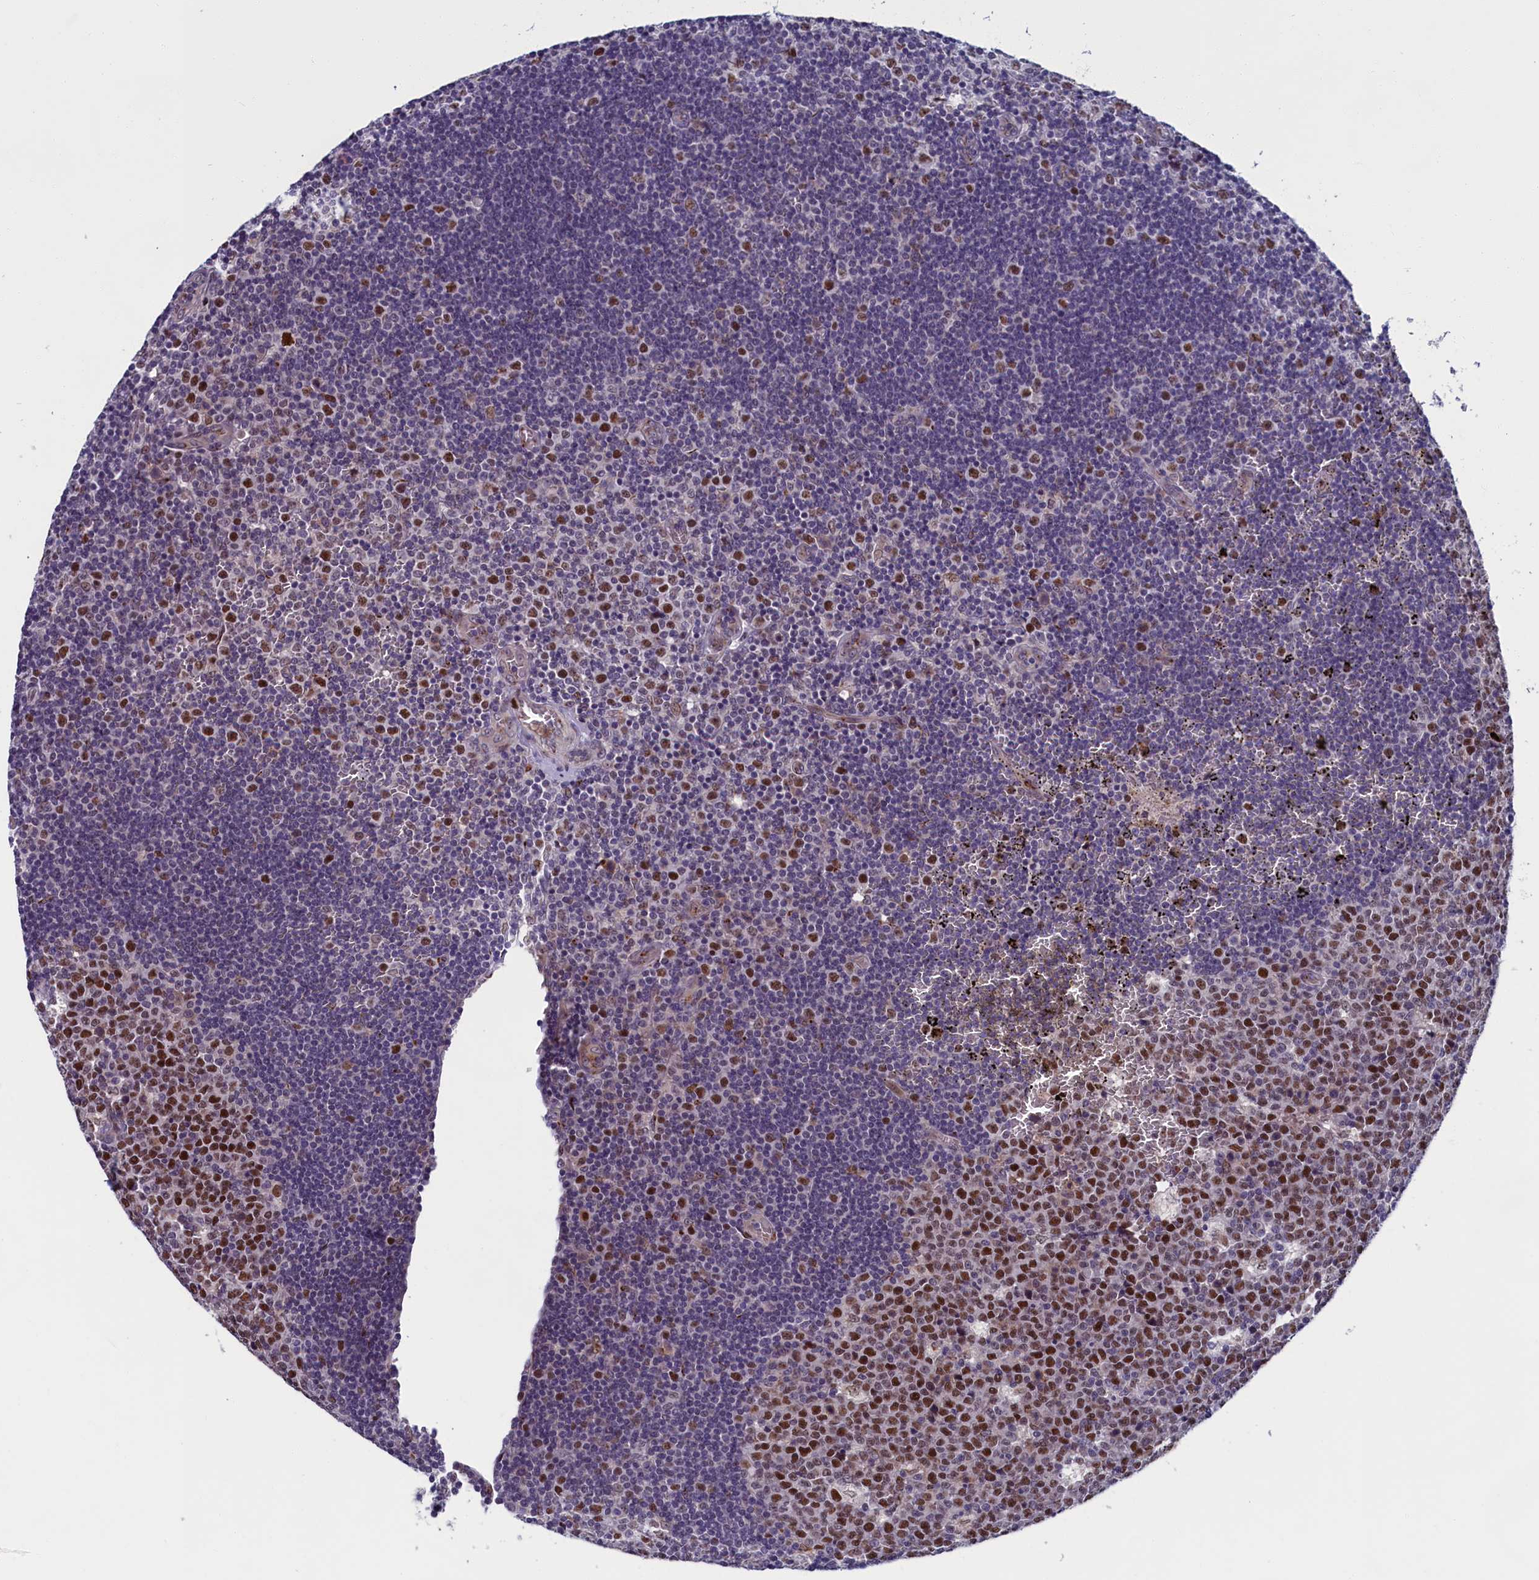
{"staining": {"intensity": "strong", "quantity": ">75%", "location": "nuclear"}, "tissue": "lymph node", "cell_type": "Germinal center cells", "image_type": "normal", "snomed": [{"axis": "morphology", "description": "Normal tissue, NOS"}, {"axis": "topography", "description": "Lymph node"}, {"axis": "topography", "description": "Salivary gland"}], "caption": "A high amount of strong nuclear positivity is identified in about >75% of germinal center cells in unremarkable lymph node. (IHC, brightfield microscopy, high magnification).", "gene": "LIG1", "patient": {"sex": "male", "age": 8}}